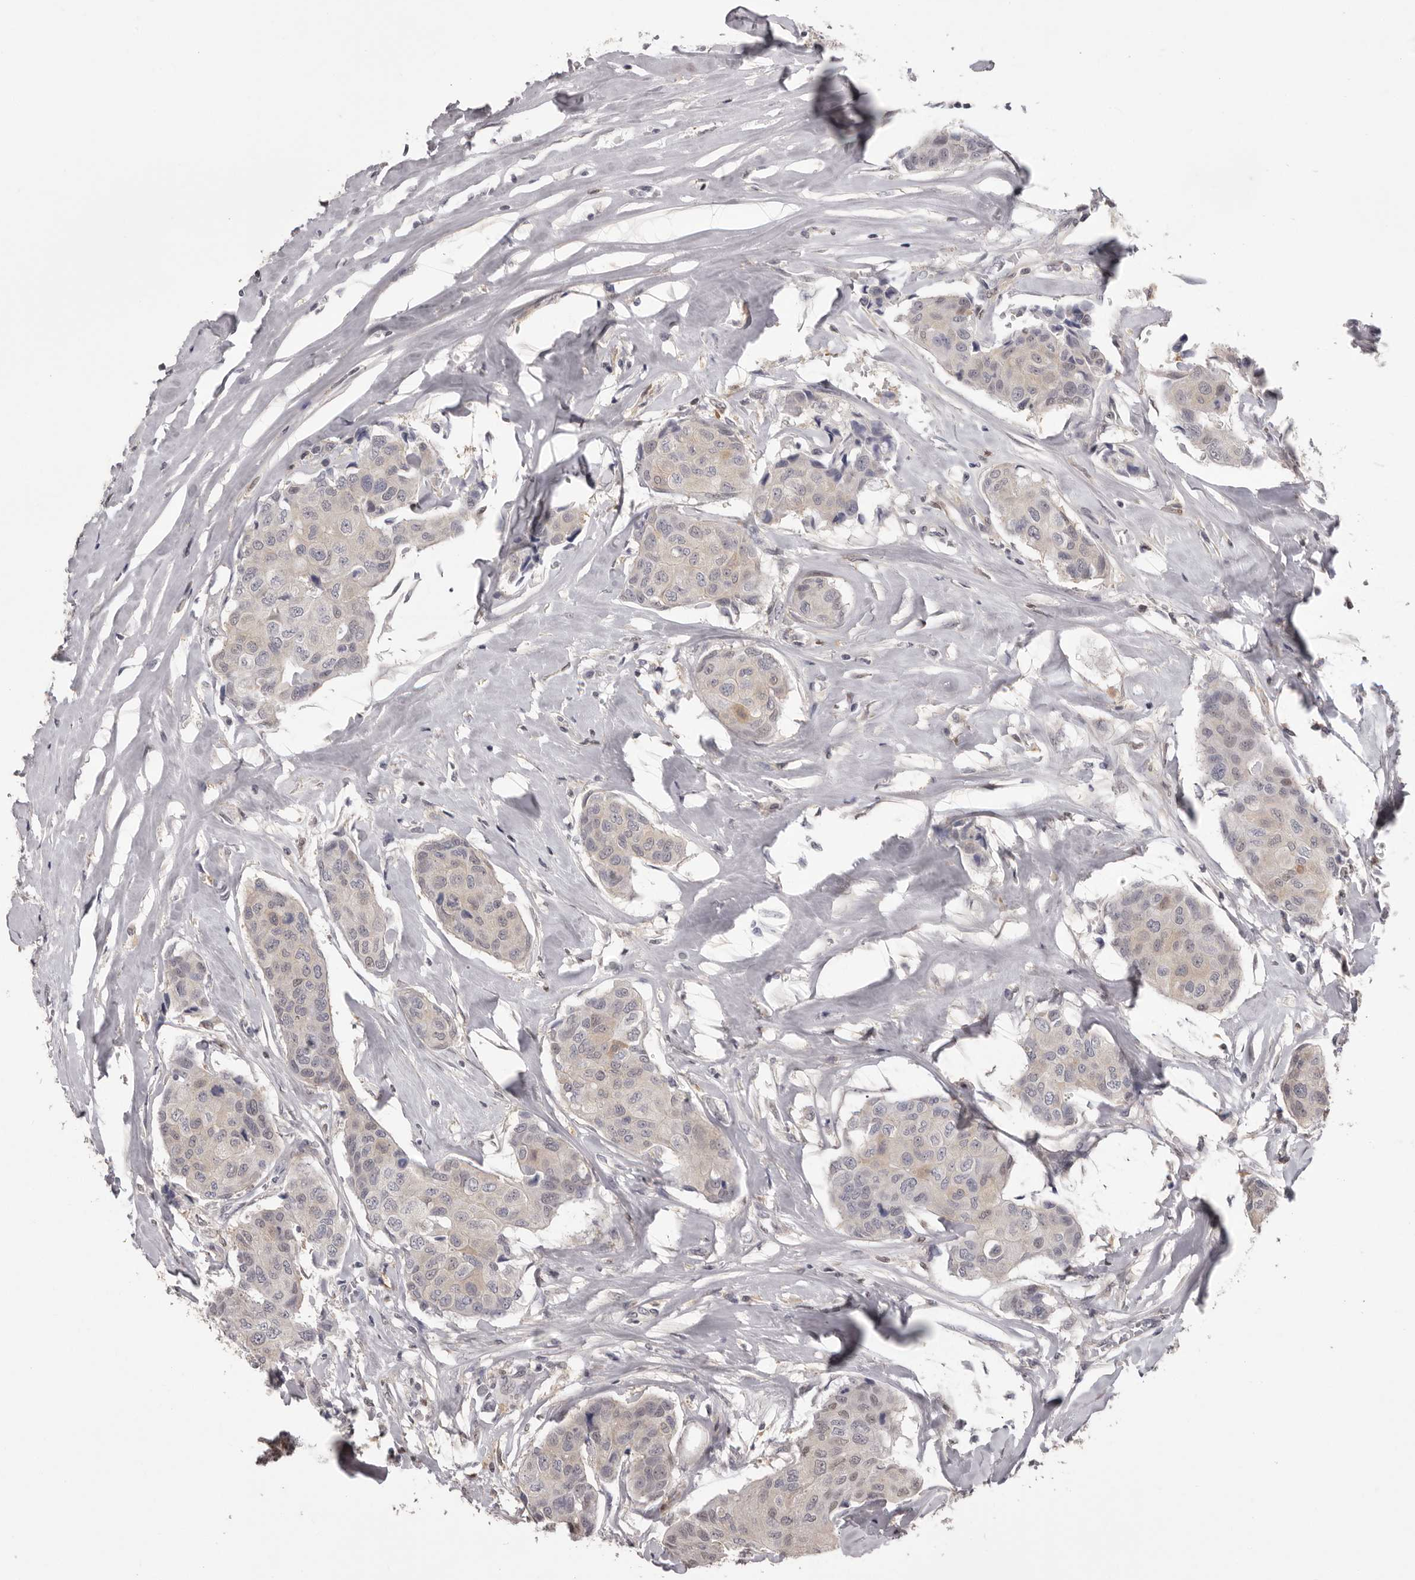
{"staining": {"intensity": "weak", "quantity": "<25%", "location": "cytoplasmic/membranous,nuclear"}, "tissue": "breast cancer", "cell_type": "Tumor cells", "image_type": "cancer", "snomed": [{"axis": "morphology", "description": "Duct carcinoma"}, {"axis": "topography", "description": "Breast"}], "caption": "Tumor cells show no significant protein staining in breast cancer. Nuclei are stained in blue.", "gene": "MDH1", "patient": {"sex": "female", "age": 80}}